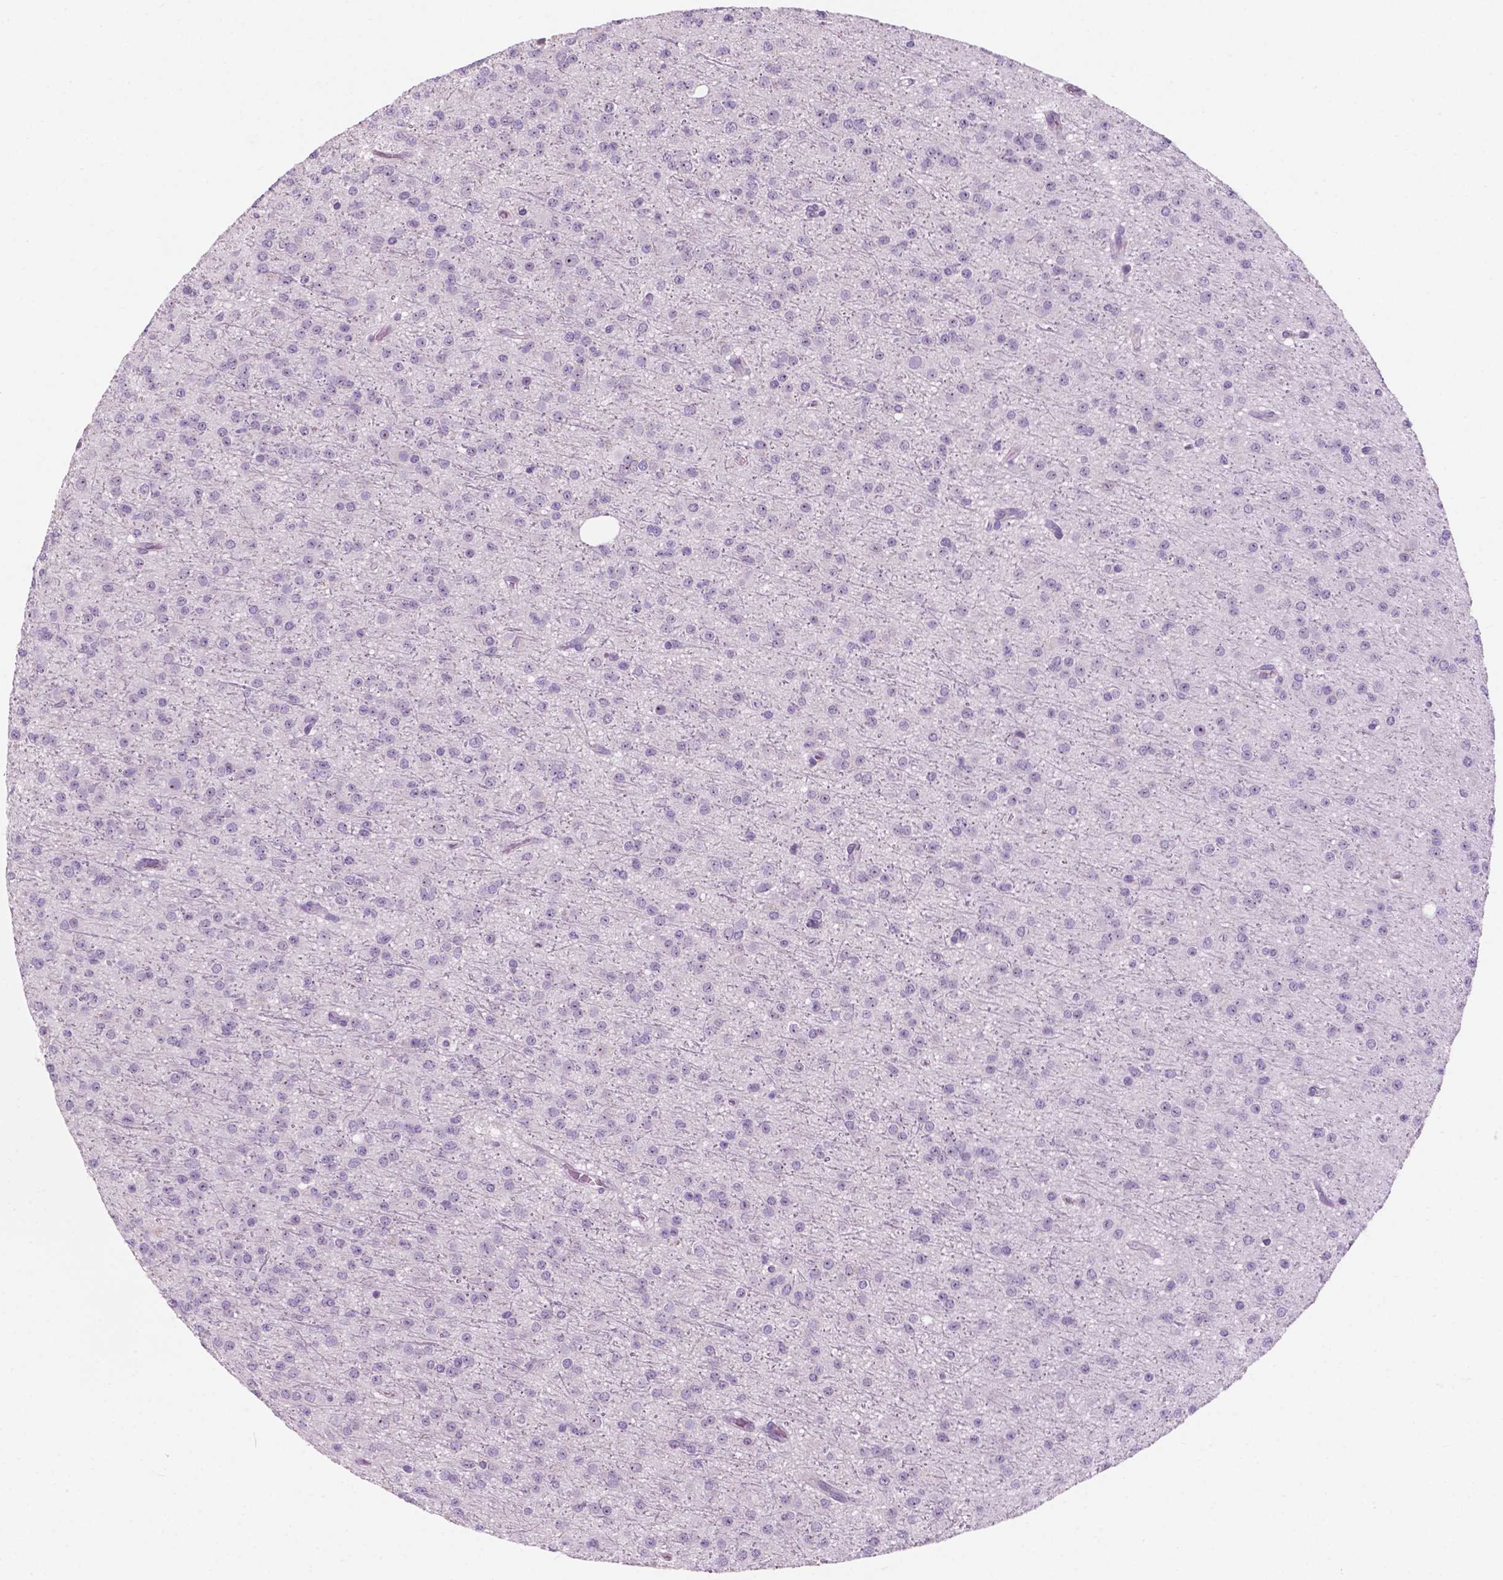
{"staining": {"intensity": "negative", "quantity": "none", "location": "none"}, "tissue": "glioma", "cell_type": "Tumor cells", "image_type": "cancer", "snomed": [{"axis": "morphology", "description": "Glioma, malignant, Low grade"}, {"axis": "topography", "description": "Brain"}], "caption": "A photomicrograph of malignant low-grade glioma stained for a protein reveals no brown staining in tumor cells.", "gene": "ZNF853", "patient": {"sex": "male", "age": 27}}